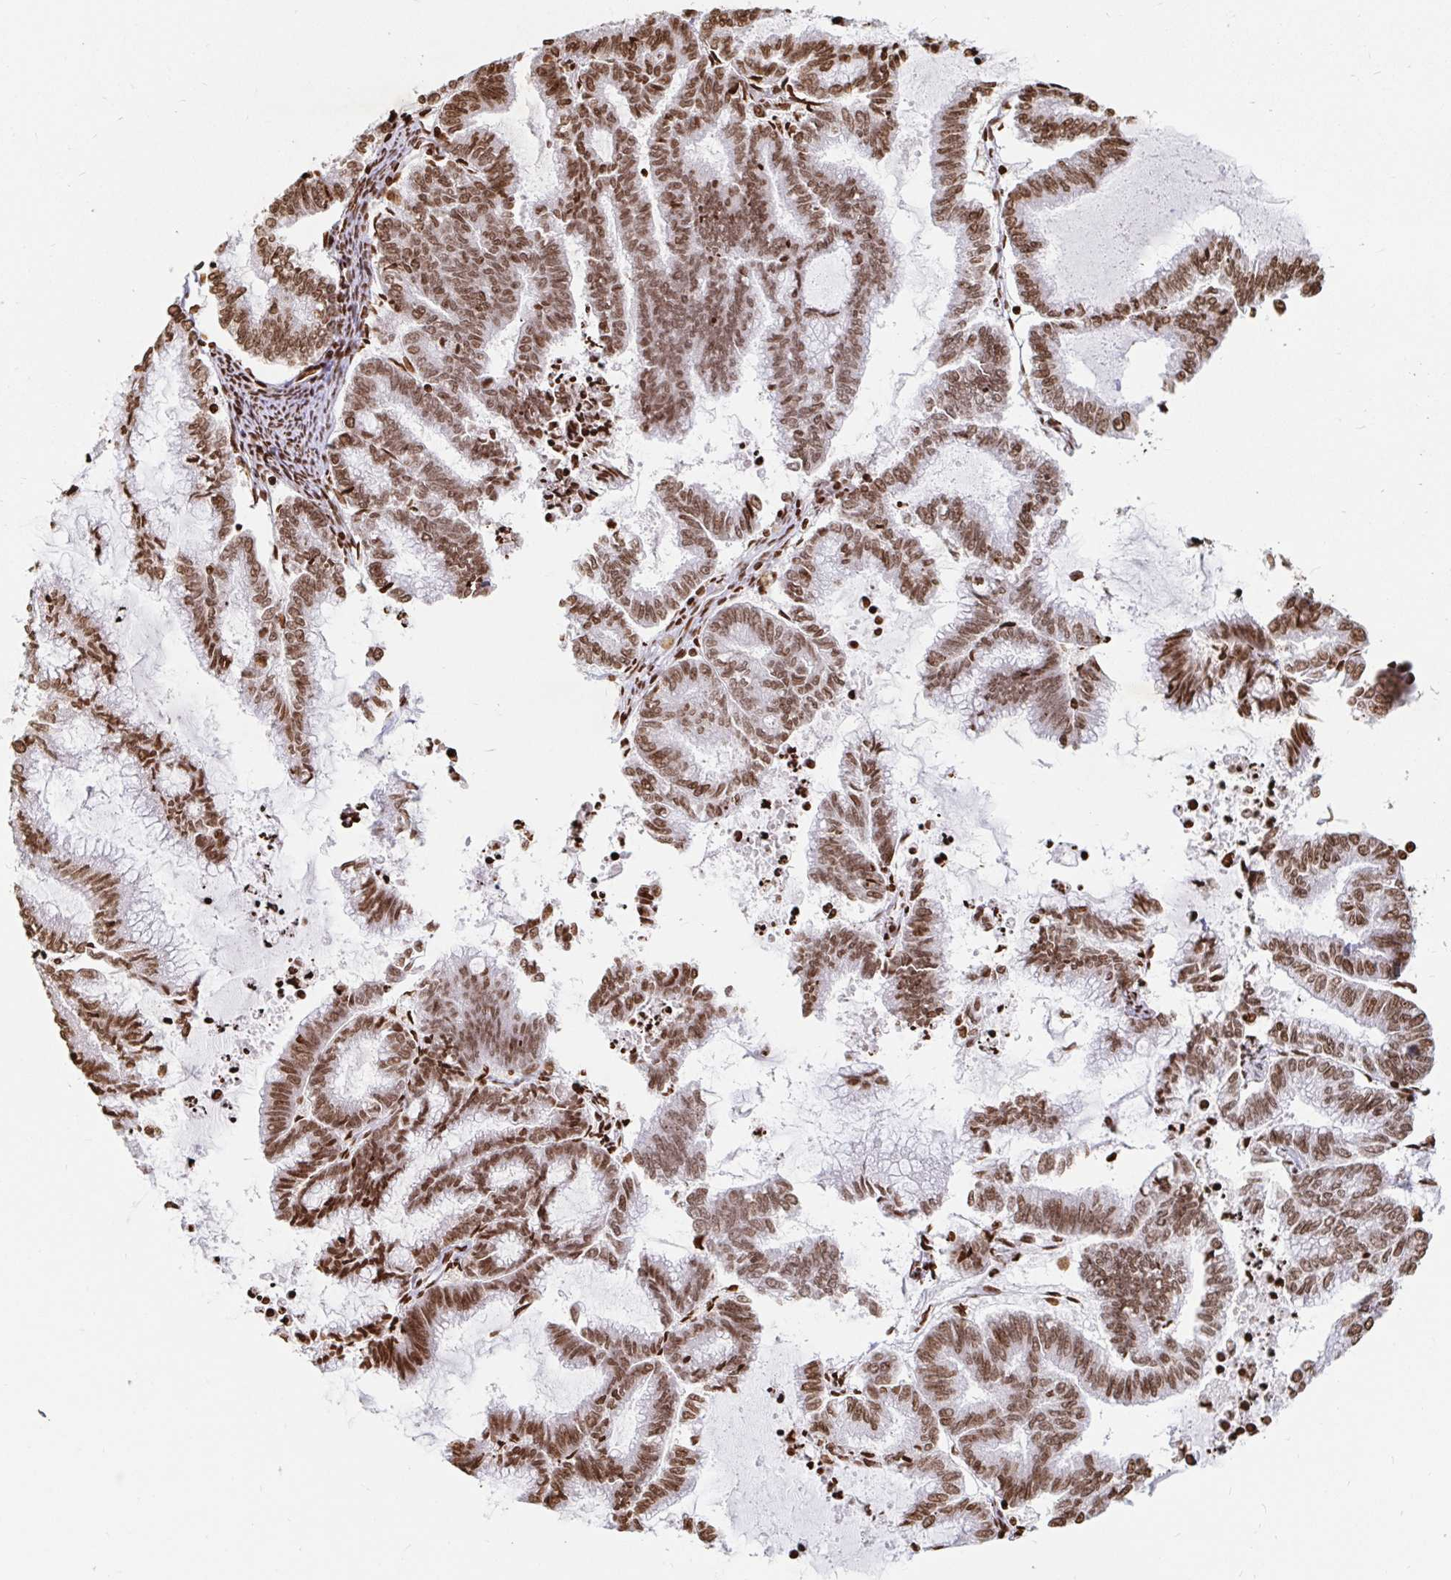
{"staining": {"intensity": "moderate", "quantity": ">75%", "location": "nuclear"}, "tissue": "endometrial cancer", "cell_type": "Tumor cells", "image_type": "cancer", "snomed": [{"axis": "morphology", "description": "Adenocarcinoma, NOS"}, {"axis": "topography", "description": "Endometrium"}], "caption": "Human adenocarcinoma (endometrial) stained with a brown dye shows moderate nuclear positive expression in about >75% of tumor cells.", "gene": "H2BC5", "patient": {"sex": "female", "age": 79}}